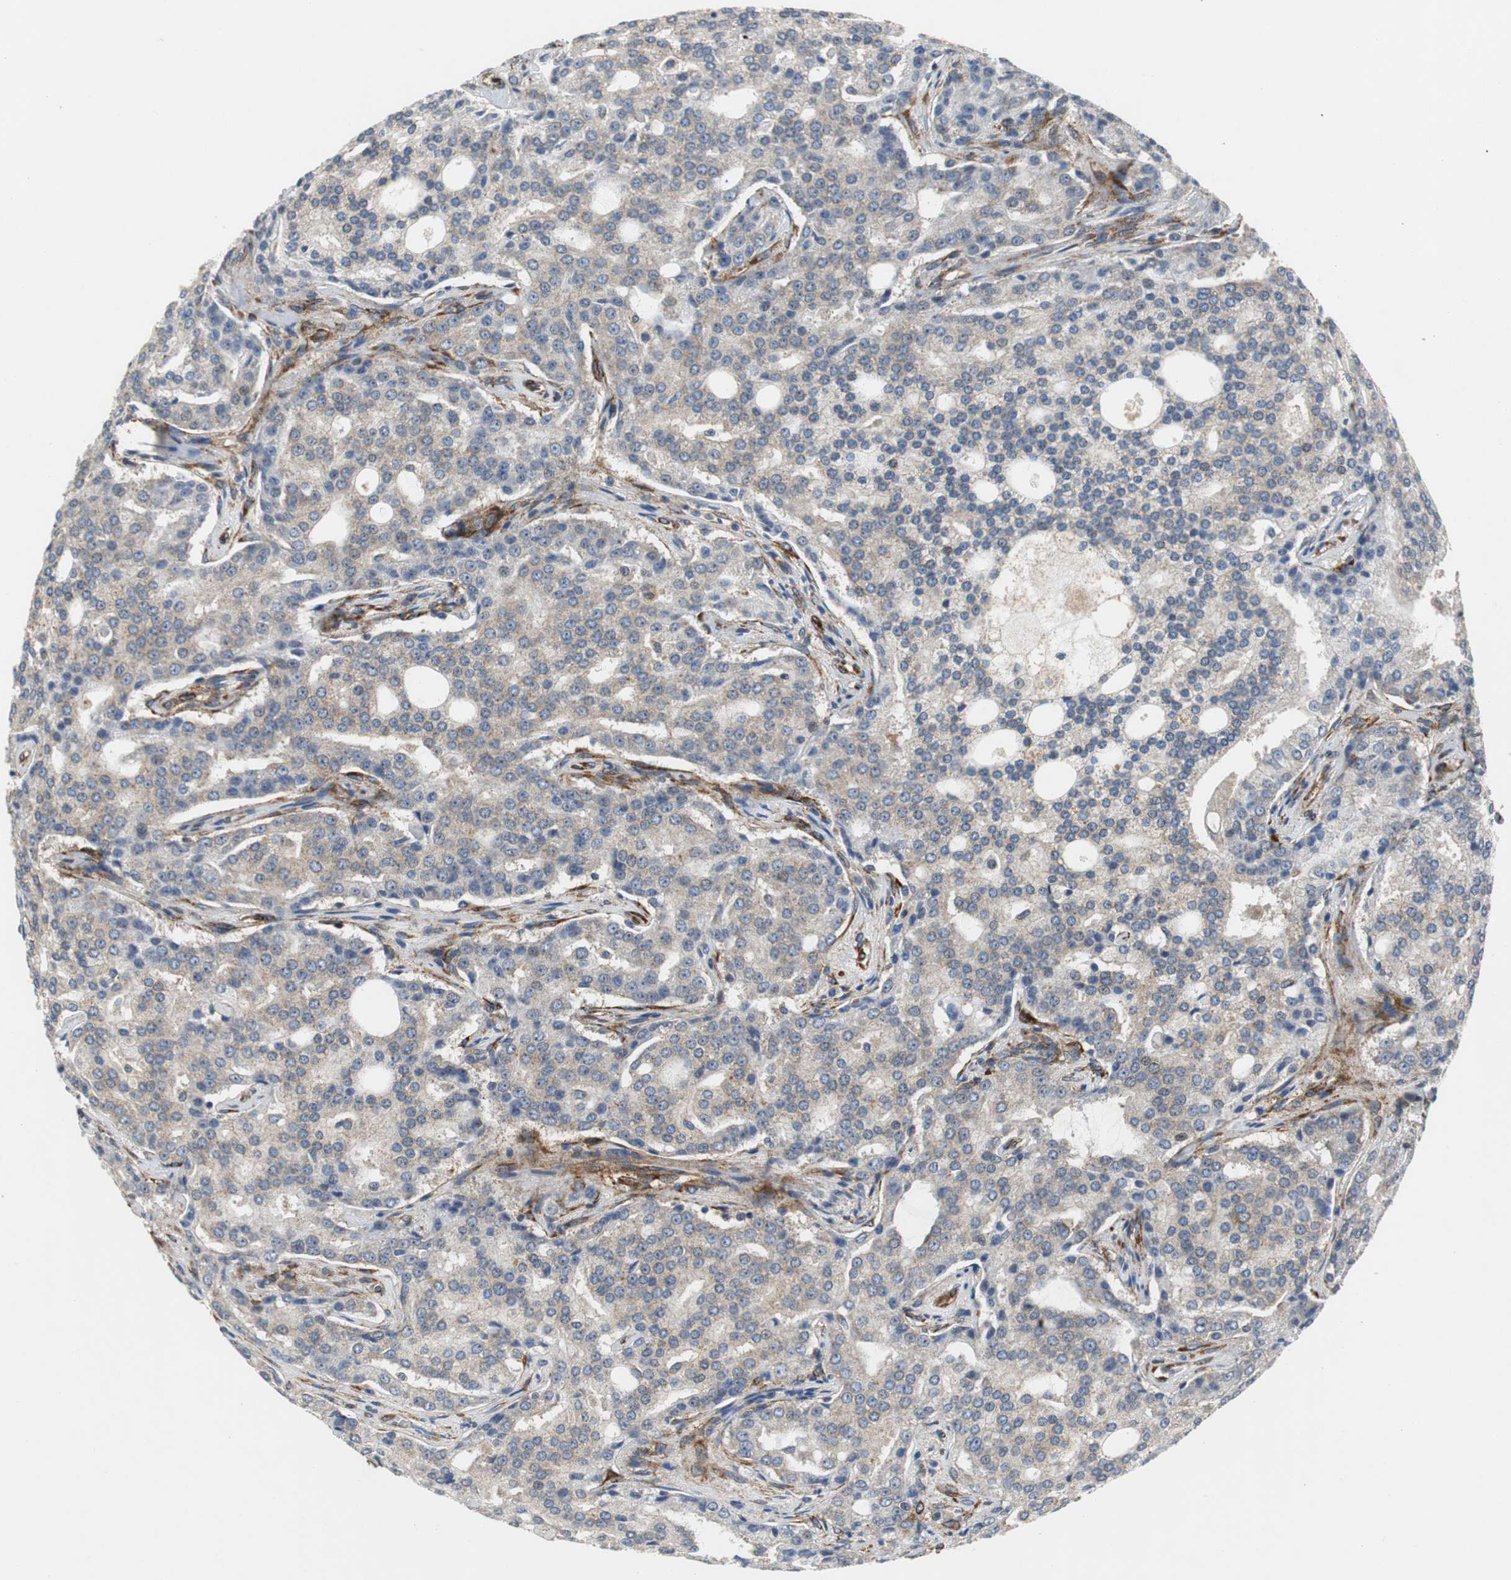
{"staining": {"intensity": "weak", "quantity": ">75%", "location": "cytoplasmic/membranous"}, "tissue": "prostate cancer", "cell_type": "Tumor cells", "image_type": "cancer", "snomed": [{"axis": "morphology", "description": "Adenocarcinoma, High grade"}, {"axis": "topography", "description": "Prostate"}], "caption": "Immunohistochemistry photomicrograph of prostate cancer (high-grade adenocarcinoma) stained for a protein (brown), which reveals low levels of weak cytoplasmic/membranous staining in approximately >75% of tumor cells.", "gene": "ISCU", "patient": {"sex": "male", "age": 72}}